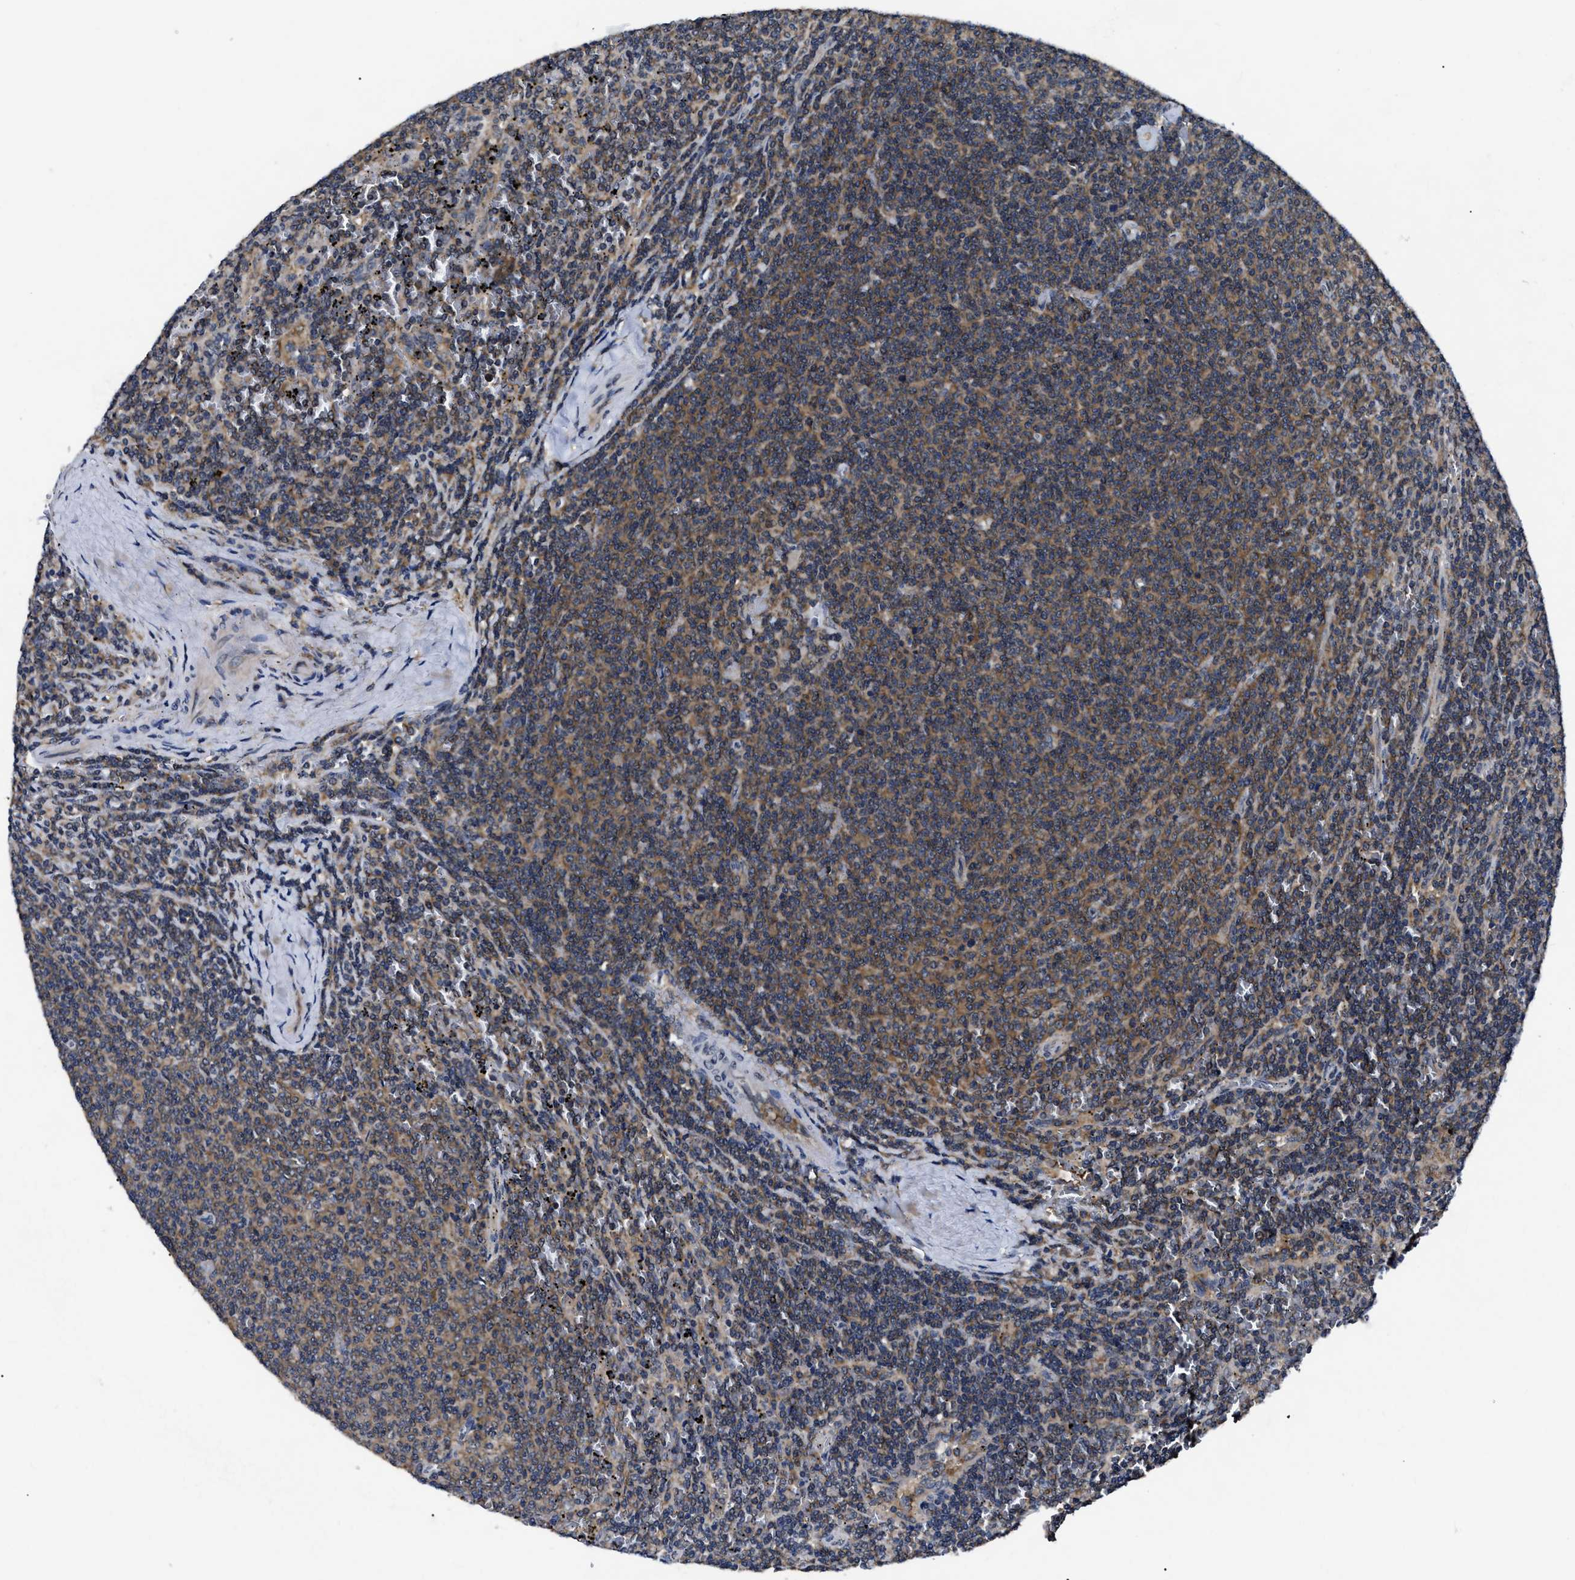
{"staining": {"intensity": "weak", "quantity": "25%-75%", "location": "cytoplasmic/membranous"}, "tissue": "lymphoma", "cell_type": "Tumor cells", "image_type": "cancer", "snomed": [{"axis": "morphology", "description": "Malignant lymphoma, non-Hodgkin's type, Low grade"}, {"axis": "topography", "description": "Spleen"}], "caption": "A low amount of weak cytoplasmic/membranous expression is present in approximately 25%-75% of tumor cells in low-grade malignant lymphoma, non-Hodgkin's type tissue. (DAB = brown stain, brightfield microscopy at high magnification).", "gene": "GET4", "patient": {"sex": "female", "age": 50}}